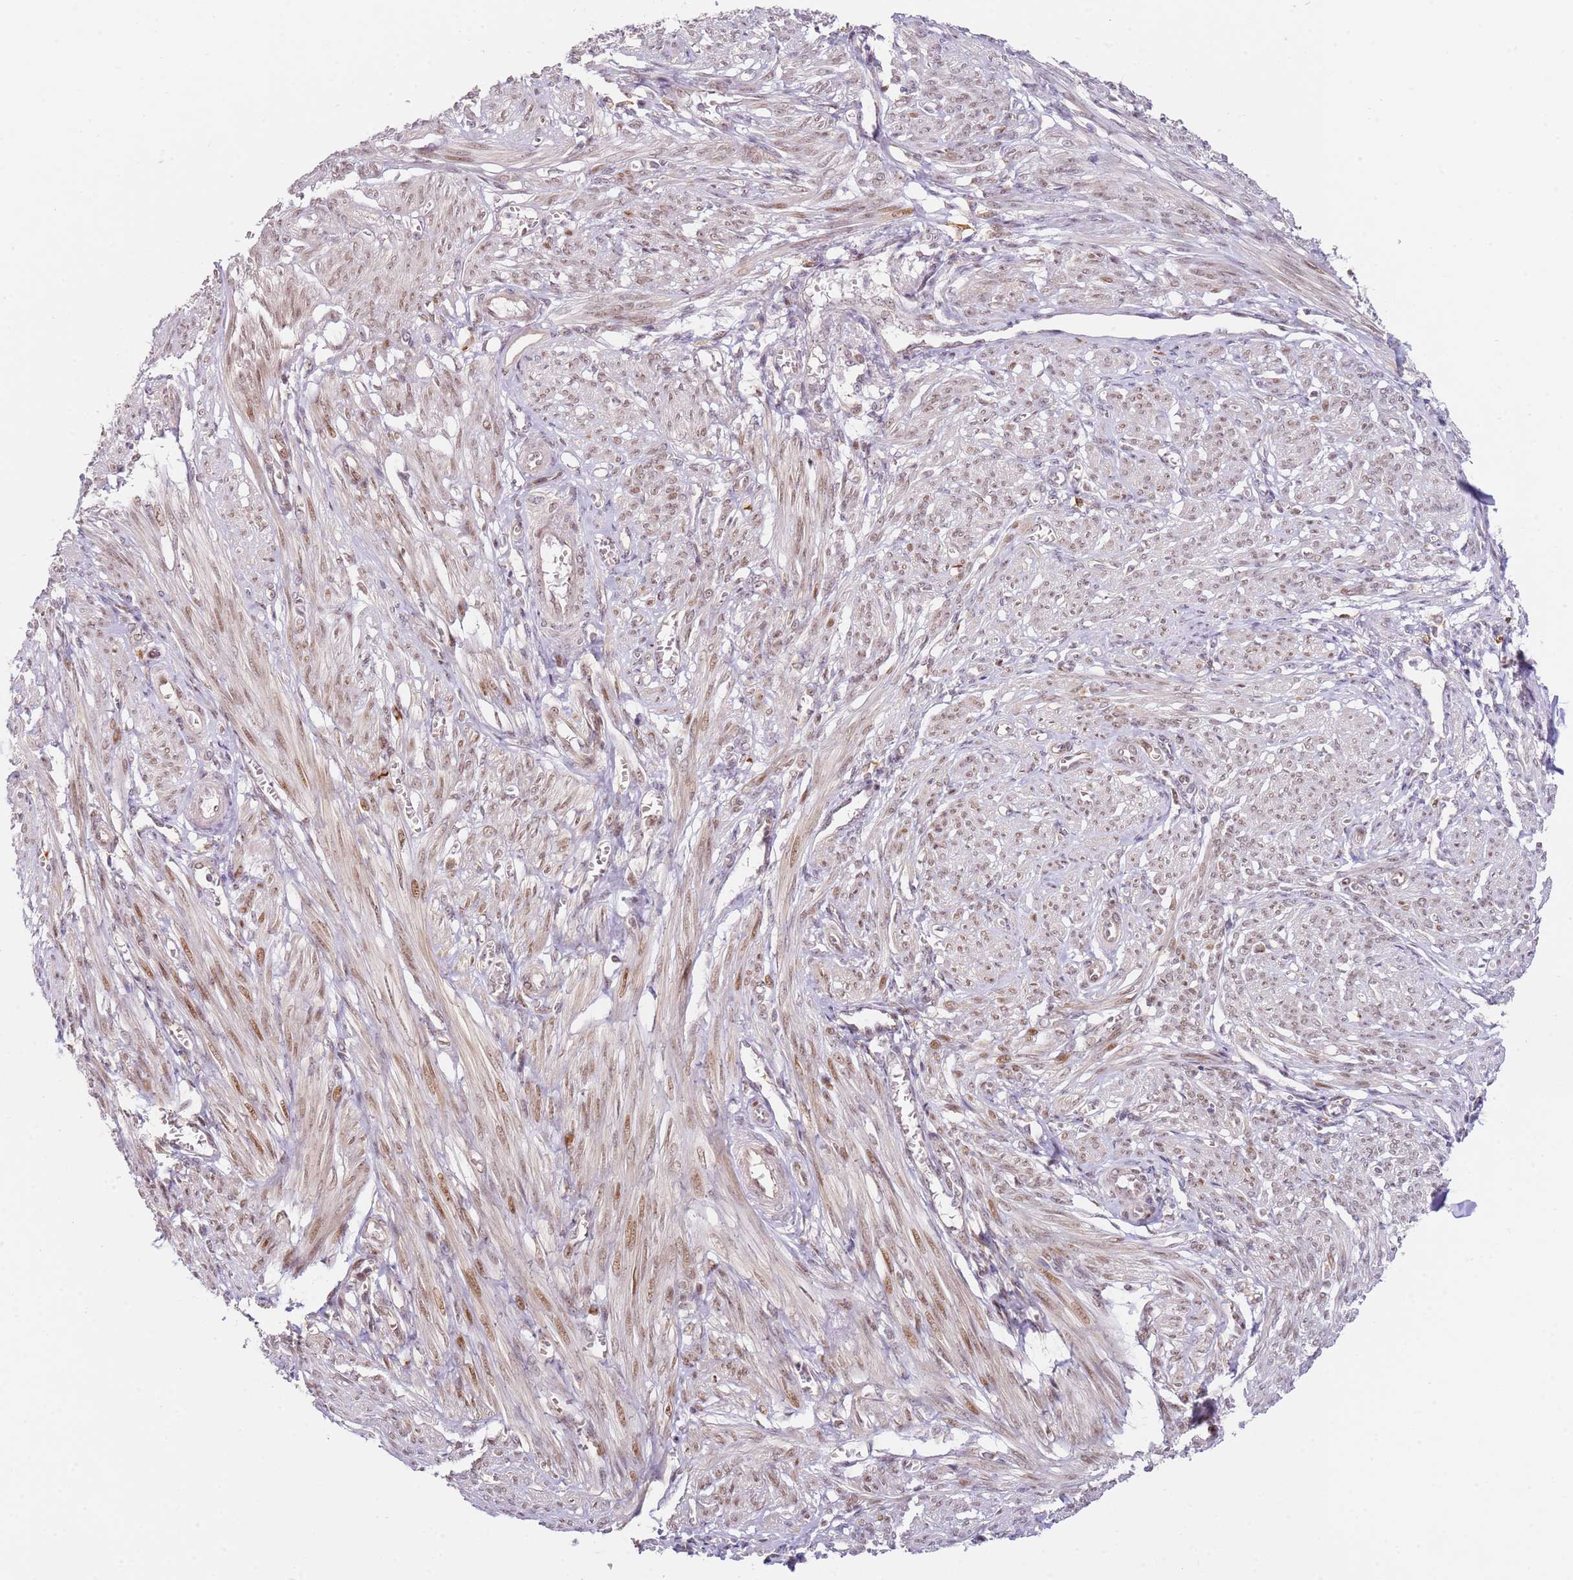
{"staining": {"intensity": "moderate", "quantity": "25%-75%", "location": "nuclear"}, "tissue": "smooth muscle", "cell_type": "Smooth muscle cells", "image_type": "normal", "snomed": [{"axis": "morphology", "description": "Normal tissue, NOS"}, {"axis": "topography", "description": "Smooth muscle"}], "caption": "This image shows unremarkable smooth muscle stained with immunohistochemistry (IHC) to label a protein in brown. The nuclear of smooth muscle cells show moderate positivity for the protein. Nuclei are counter-stained blue.", "gene": "LGALSL", "patient": {"sex": "female", "age": 39}}